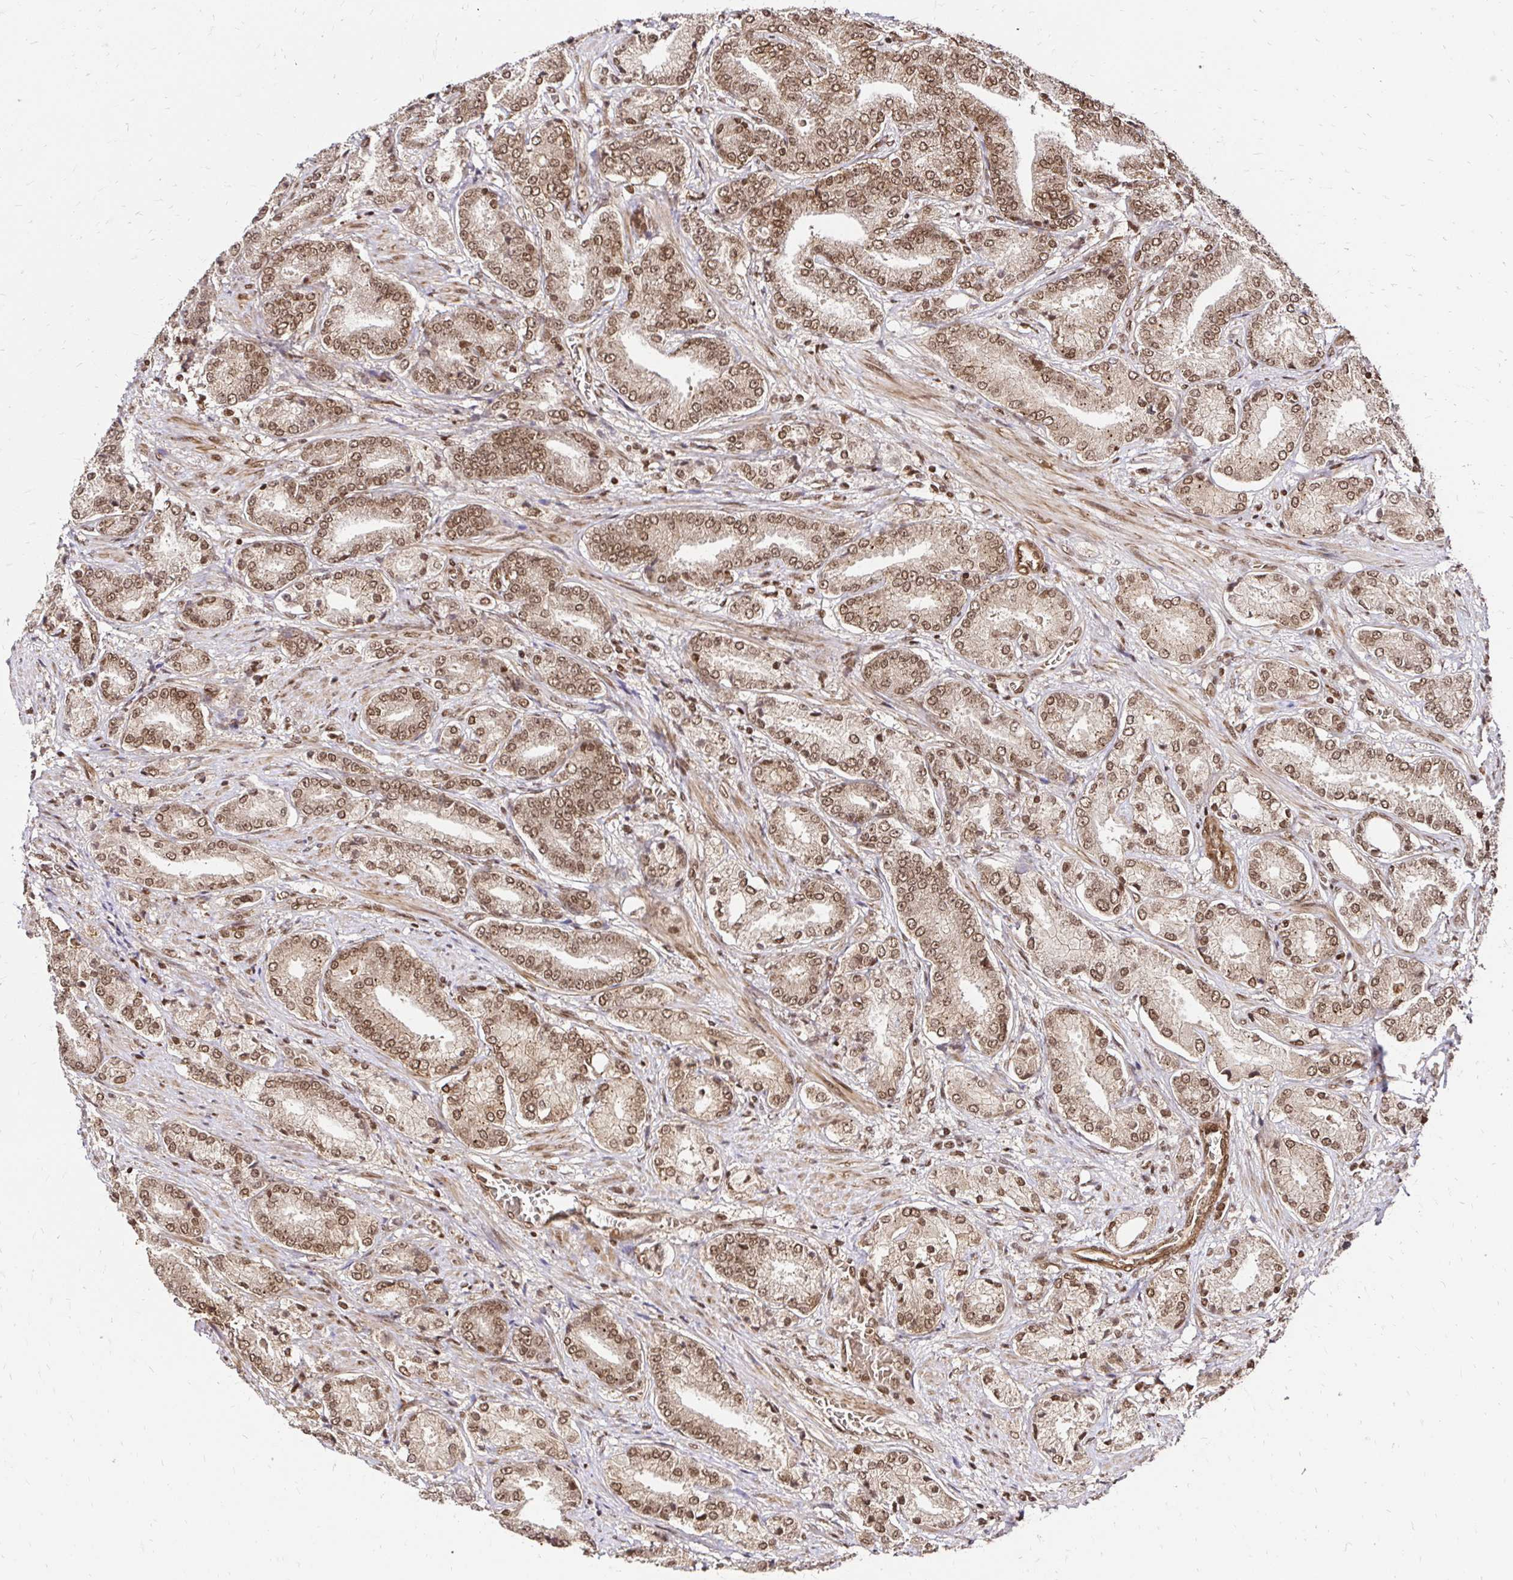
{"staining": {"intensity": "moderate", "quantity": ">75%", "location": "nuclear"}, "tissue": "prostate cancer", "cell_type": "Tumor cells", "image_type": "cancer", "snomed": [{"axis": "morphology", "description": "Adenocarcinoma, High grade"}, {"axis": "topography", "description": "Prostate and seminal vesicle, NOS"}], "caption": "Prostate cancer was stained to show a protein in brown. There is medium levels of moderate nuclear staining in about >75% of tumor cells. (DAB (3,3'-diaminobenzidine) IHC with brightfield microscopy, high magnification).", "gene": "GLYR1", "patient": {"sex": "male", "age": 61}}